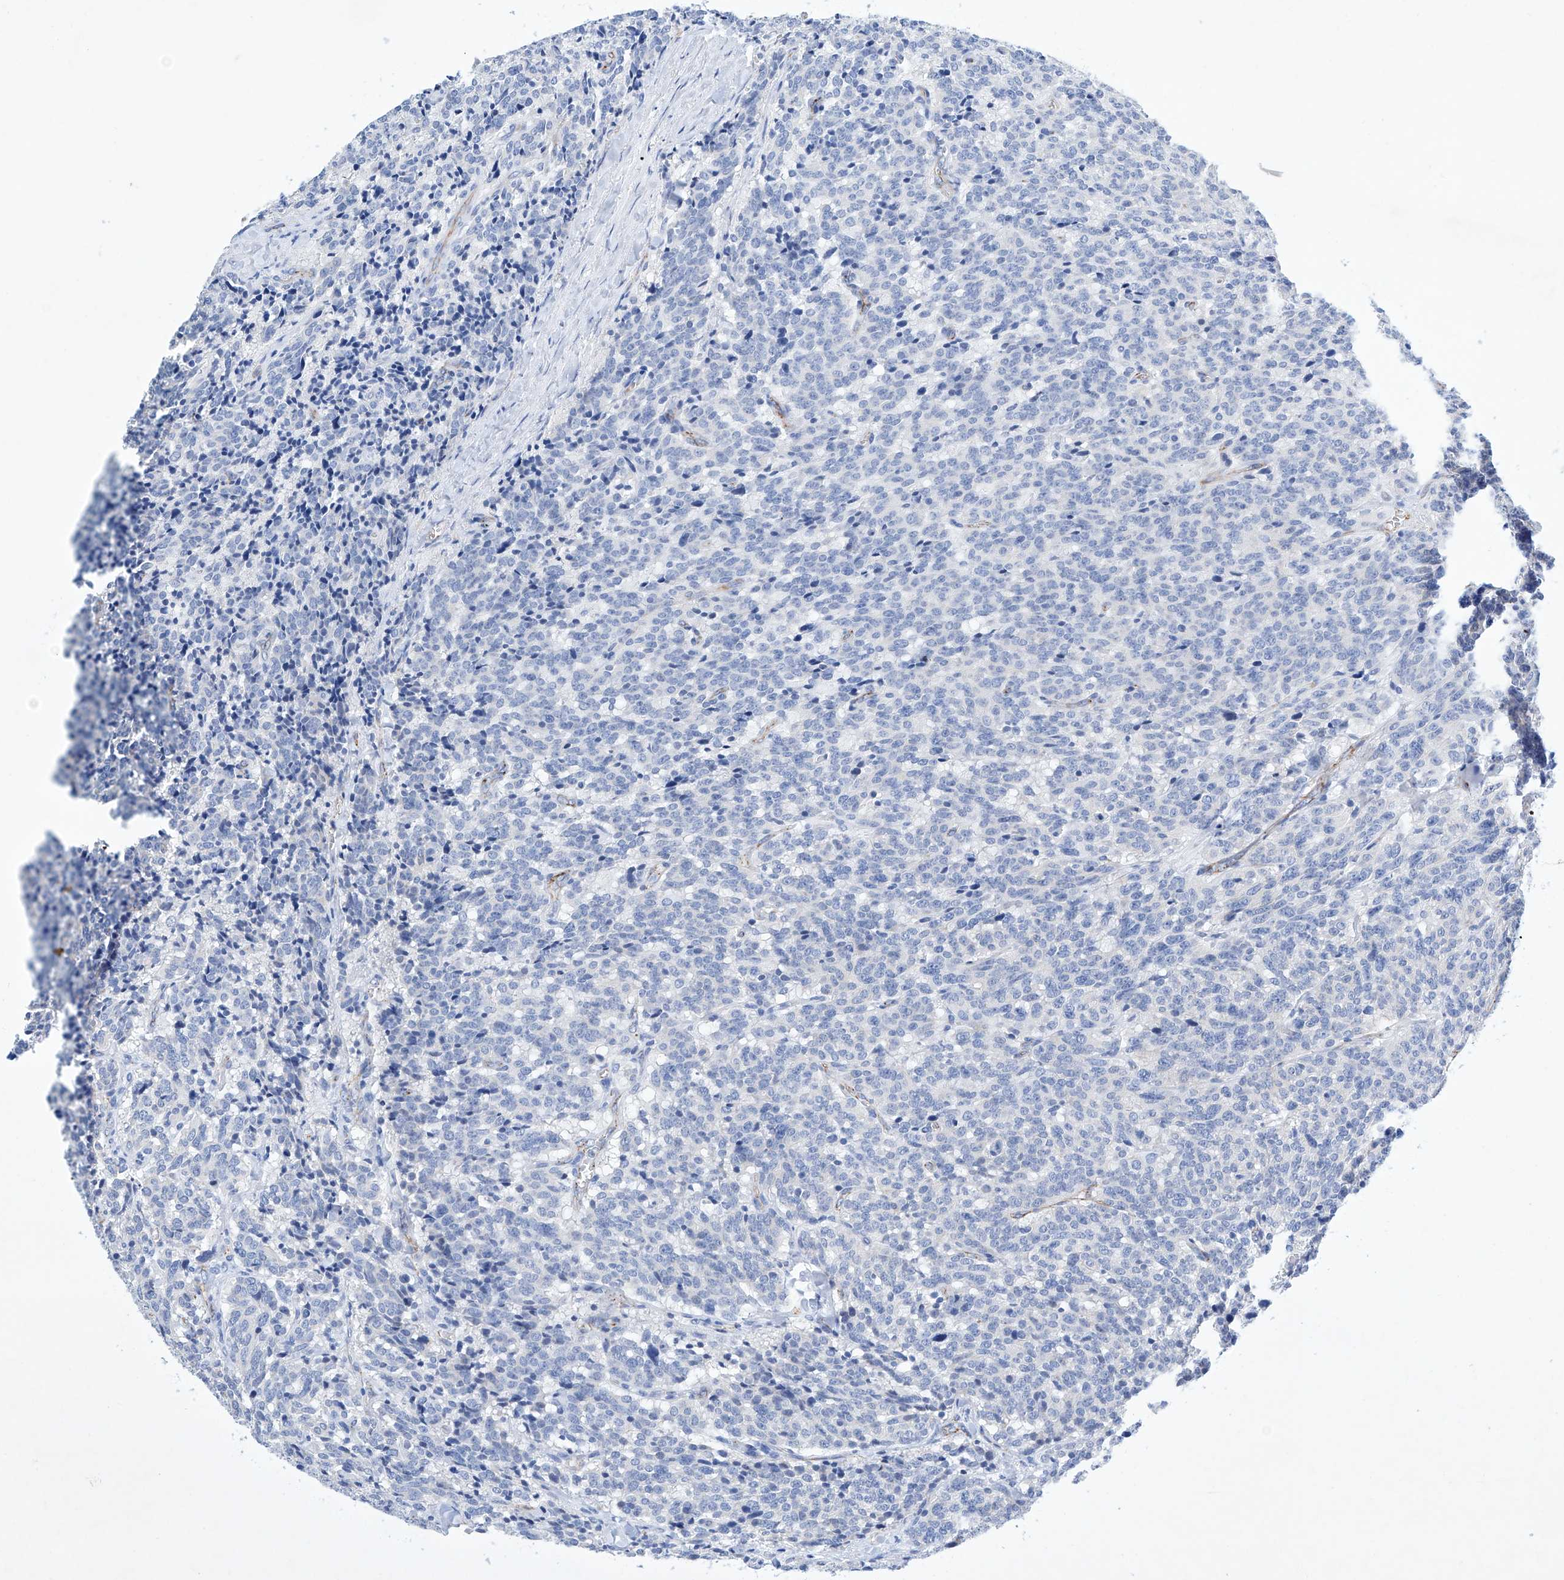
{"staining": {"intensity": "negative", "quantity": "none", "location": "none"}, "tissue": "carcinoid", "cell_type": "Tumor cells", "image_type": "cancer", "snomed": [{"axis": "morphology", "description": "Carcinoid, malignant, NOS"}, {"axis": "topography", "description": "Lung"}], "caption": "This is an immunohistochemistry (IHC) histopathology image of human carcinoid. There is no staining in tumor cells.", "gene": "ETV7", "patient": {"sex": "female", "age": 46}}